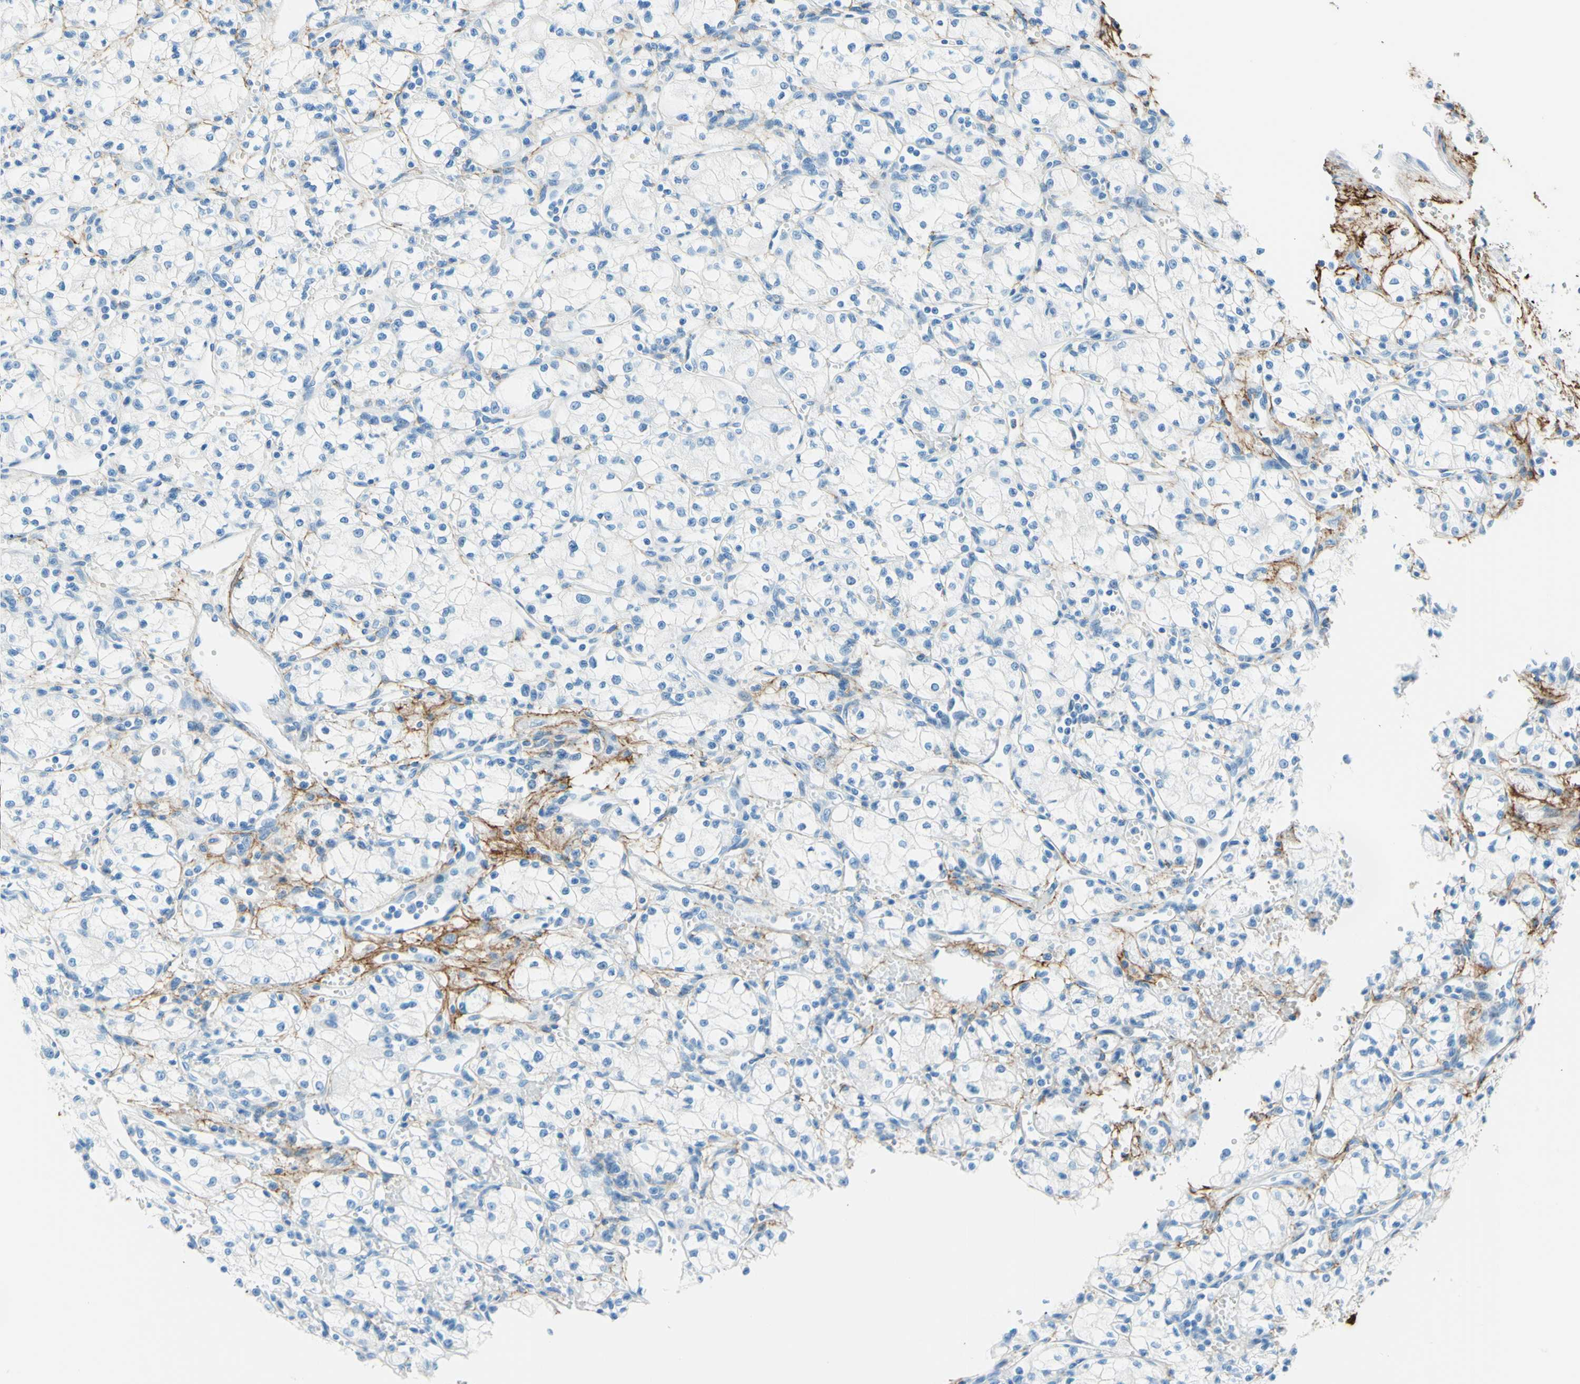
{"staining": {"intensity": "negative", "quantity": "none", "location": "none"}, "tissue": "renal cancer", "cell_type": "Tumor cells", "image_type": "cancer", "snomed": [{"axis": "morphology", "description": "Normal tissue, NOS"}, {"axis": "morphology", "description": "Adenocarcinoma, NOS"}, {"axis": "topography", "description": "Kidney"}], "caption": "The immunohistochemistry histopathology image has no significant staining in tumor cells of renal adenocarcinoma tissue.", "gene": "MFAP5", "patient": {"sex": "male", "age": 59}}